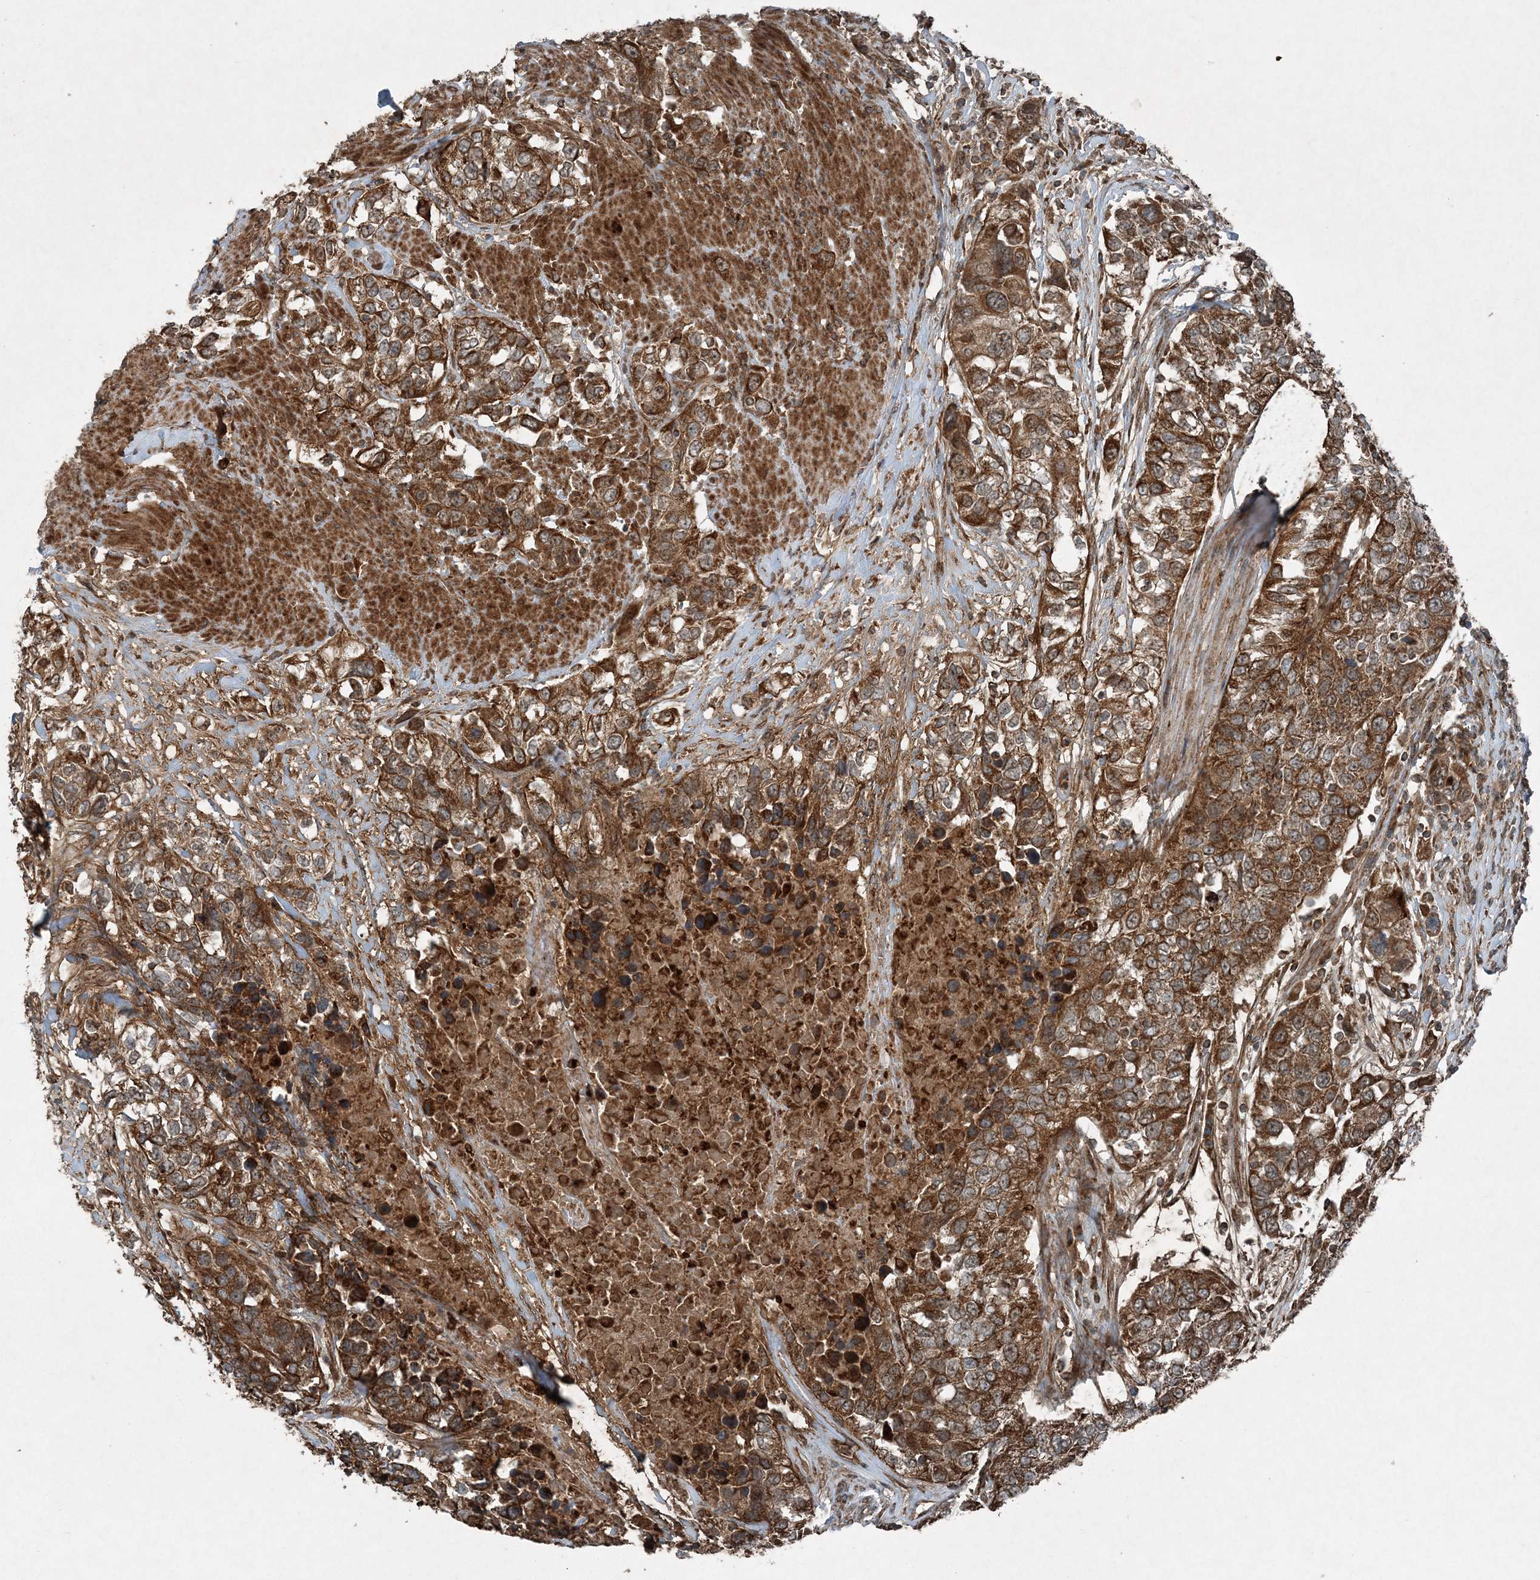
{"staining": {"intensity": "strong", "quantity": ">75%", "location": "cytoplasmic/membranous"}, "tissue": "urothelial cancer", "cell_type": "Tumor cells", "image_type": "cancer", "snomed": [{"axis": "morphology", "description": "Urothelial carcinoma, High grade"}, {"axis": "topography", "description": "Urinary bladder"}], "caption": "High-magnification brightfield microscopy of high-grade urothelial carcinoma stained with DAB (3,3'-diaminobenzidine) (brown) and counterstained with hematoxylin (blue). tumor cells exhibit strong cytoplasmic/membranous positivity is appreciated in about>75% of cells.", "gene": "COPS7B", "patient": {"sex": "female", "age": 80}}